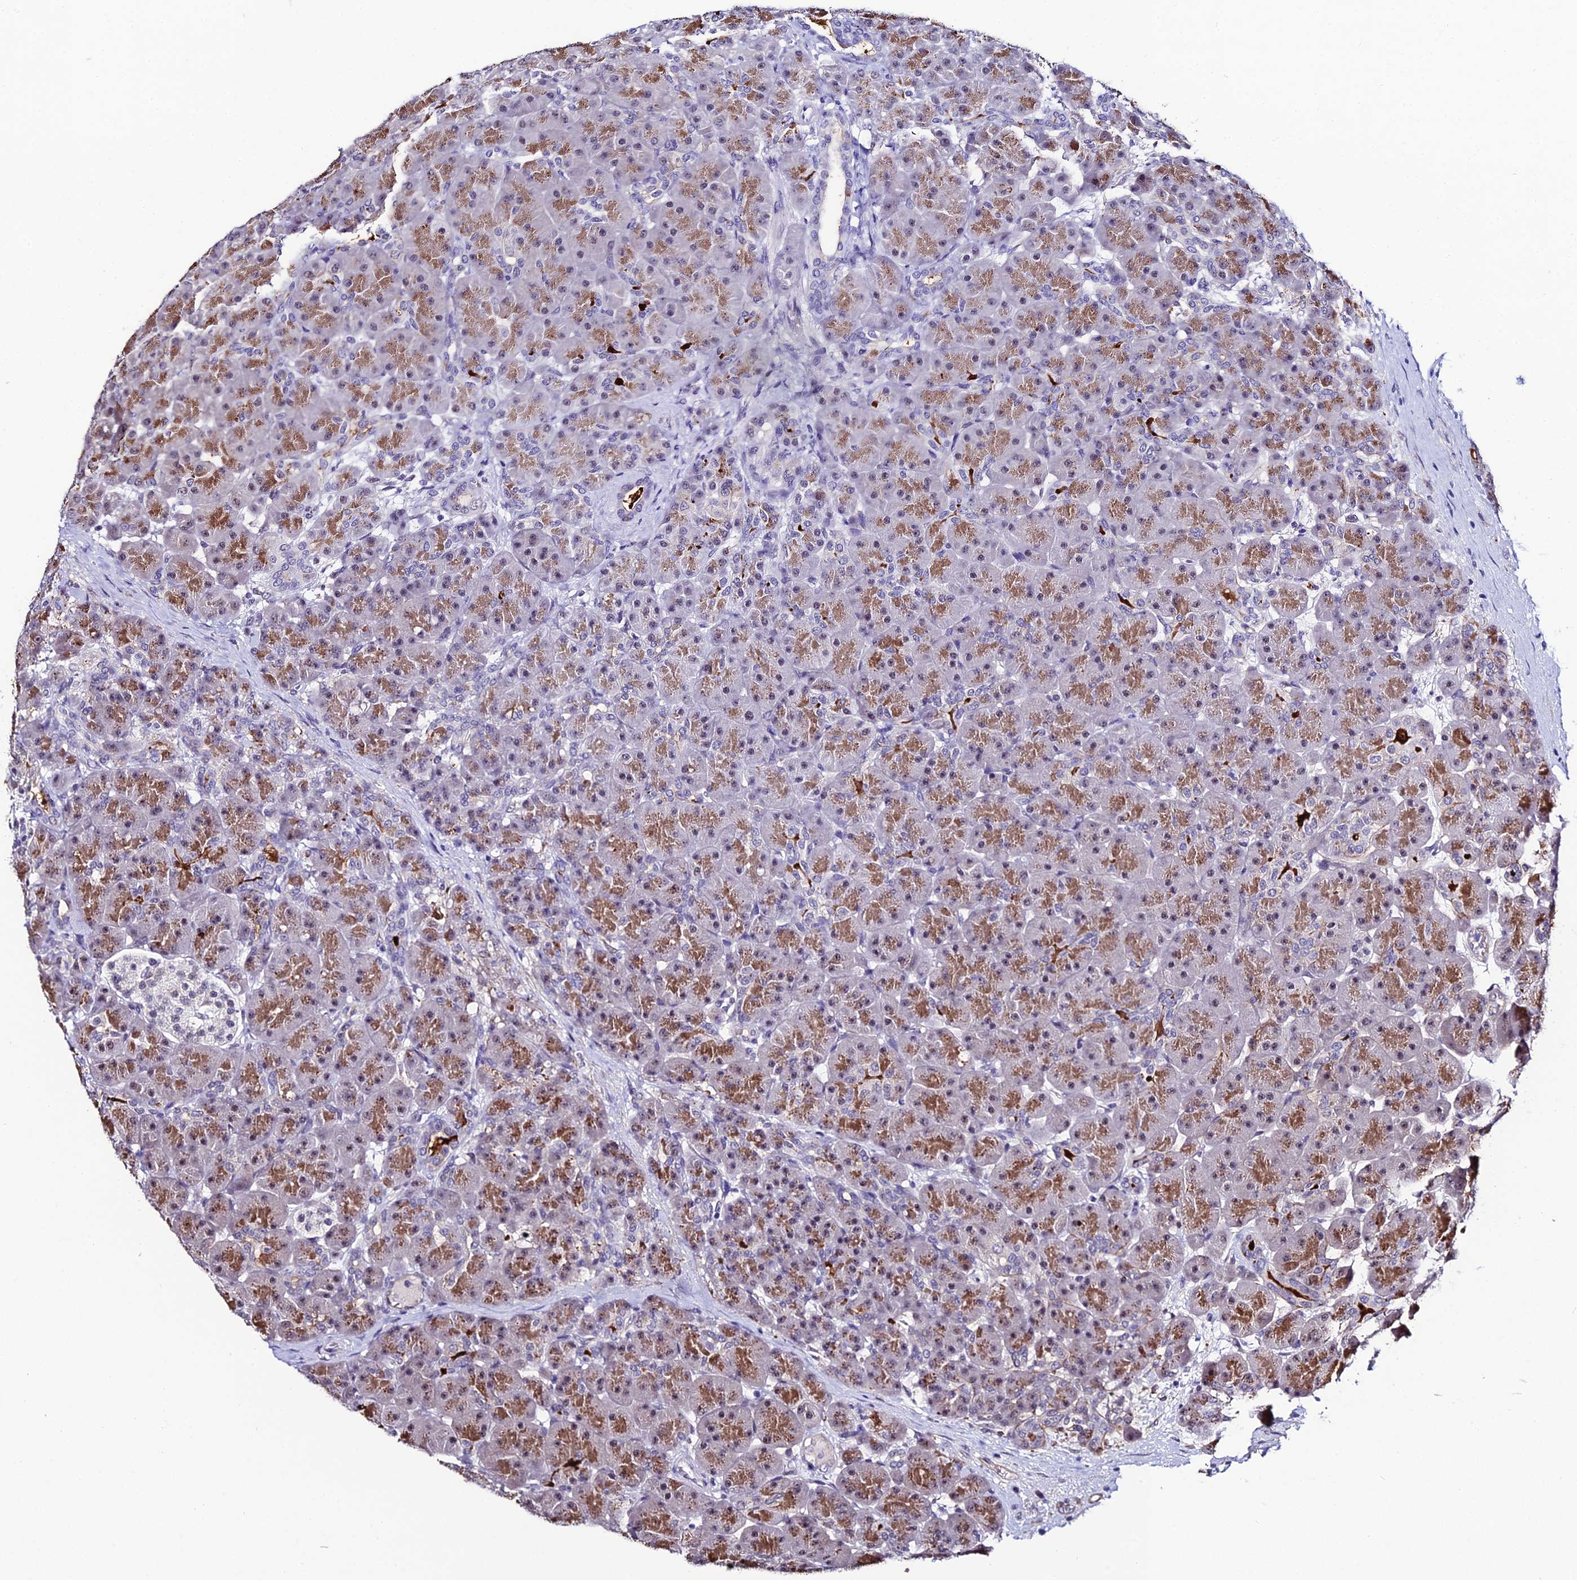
{"staining": {"intensity": "moderate", "quantity": ">75%", "location": "cytoplasmic/membranous"}, "tissue": "pancreas", "cell_type": "Exocrine glandular cells", "image_type": "normal", "snomed": [{"axis": "morphology", "description": "Normal tissue, NOS"}, {"axis": "topography", "description": "Pancreas"}], "caption": "Approximately >75% of exocrine glandular cells in benign pancreas display moderate cytoplasmic/membranous protein expression as visualized by brown immunohistochemical staining.", "gene": "SYT15B", "patient": {"sex": "male", "age": 66}}